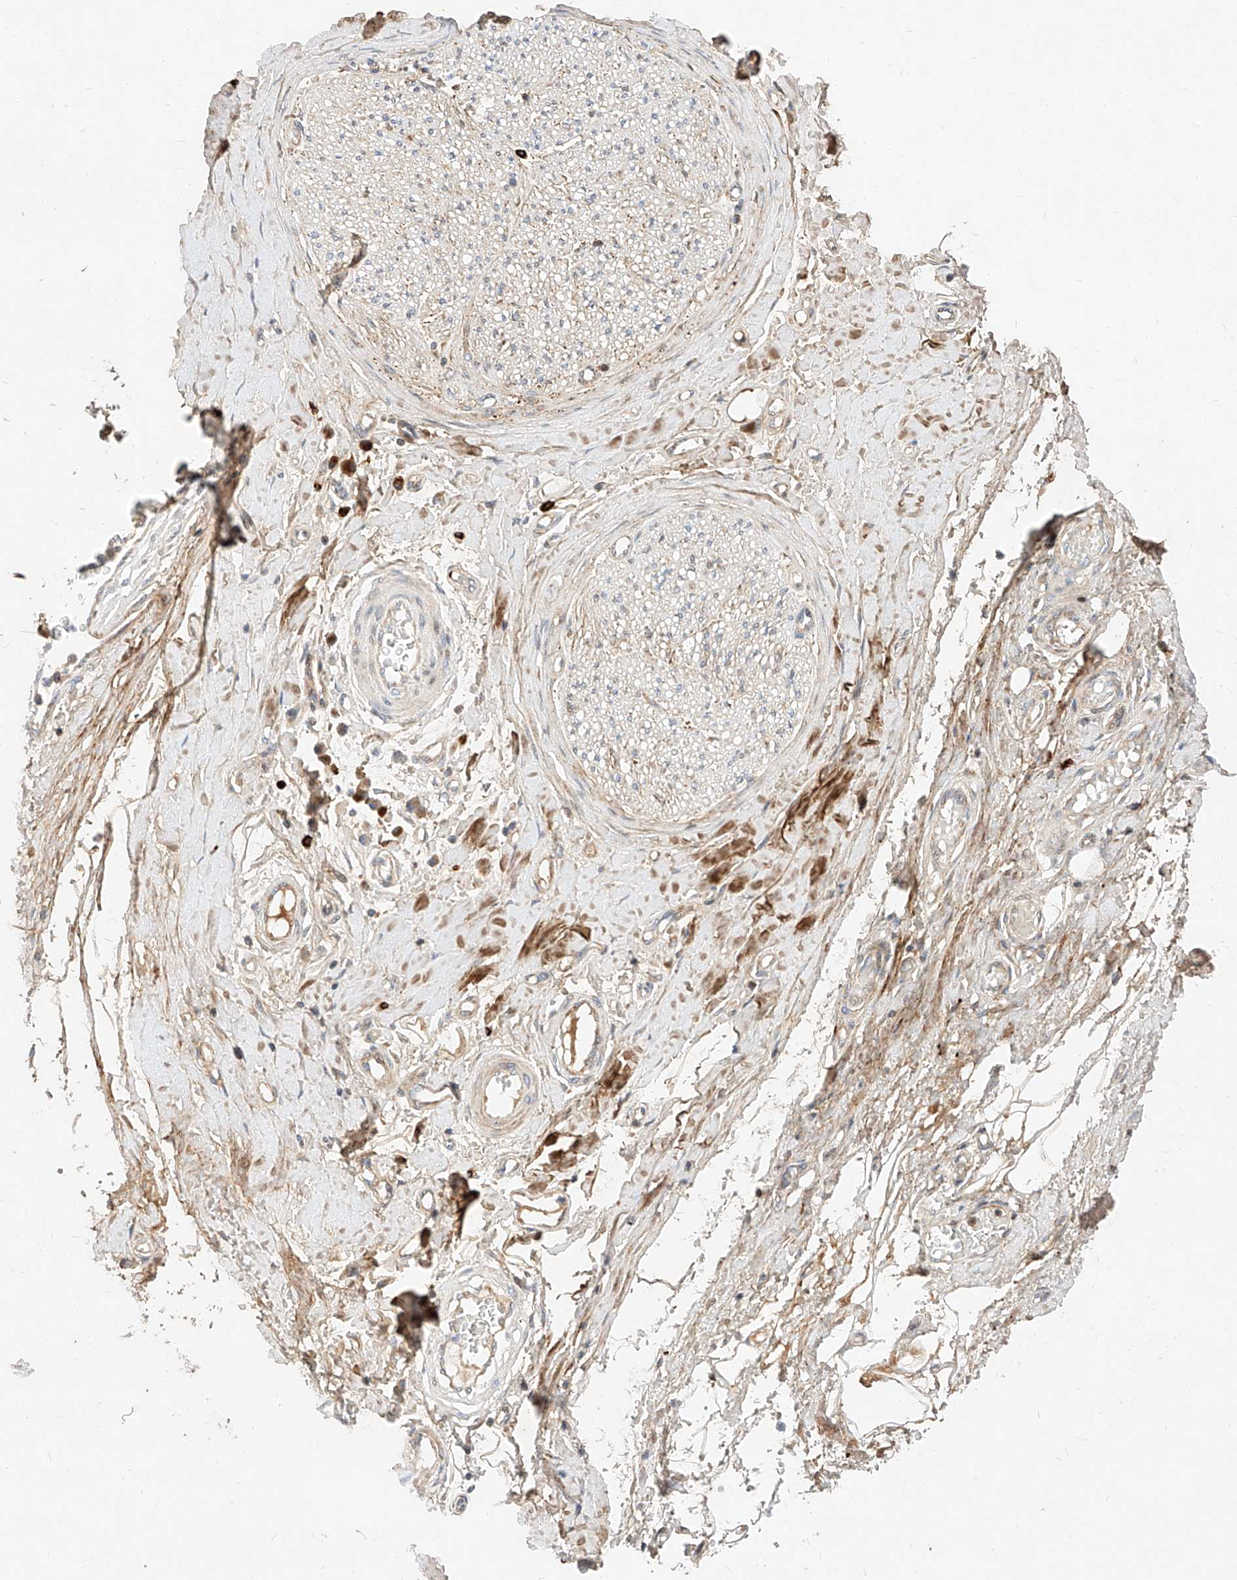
{"staining": {"intensity": "weak", "quantity": "25%-75%", "location": "cytoplasmic/membranous"}, "tissue": "adipose tissue", "cell_type": "Adipocytes", "image_type": "normal", "snomed": [{"axis": "morphology", "description": "Normal tissue, NOS"}, {"axis": "morphology", "description": "Adenocarcinoma, NOS"}, {"axis": "topography", "description": "Esophagus"}, {"axis": "topography", "description": "Stomach, upper"}, {"axis": "topography", "description": "Peripheral nerve tissue"}], "caption": "High-magnification brightfield microscopy of unremarkable adipose tissue stained with DAB (brown) and counterstained with hematoxylin (blue). adipocytes exhibit weak cytoplasmic/membranous positivity is identified in about25%-75% of cells.", "gene": "OSGEPL1", "patient": {"sex": "male", "age": 62}}